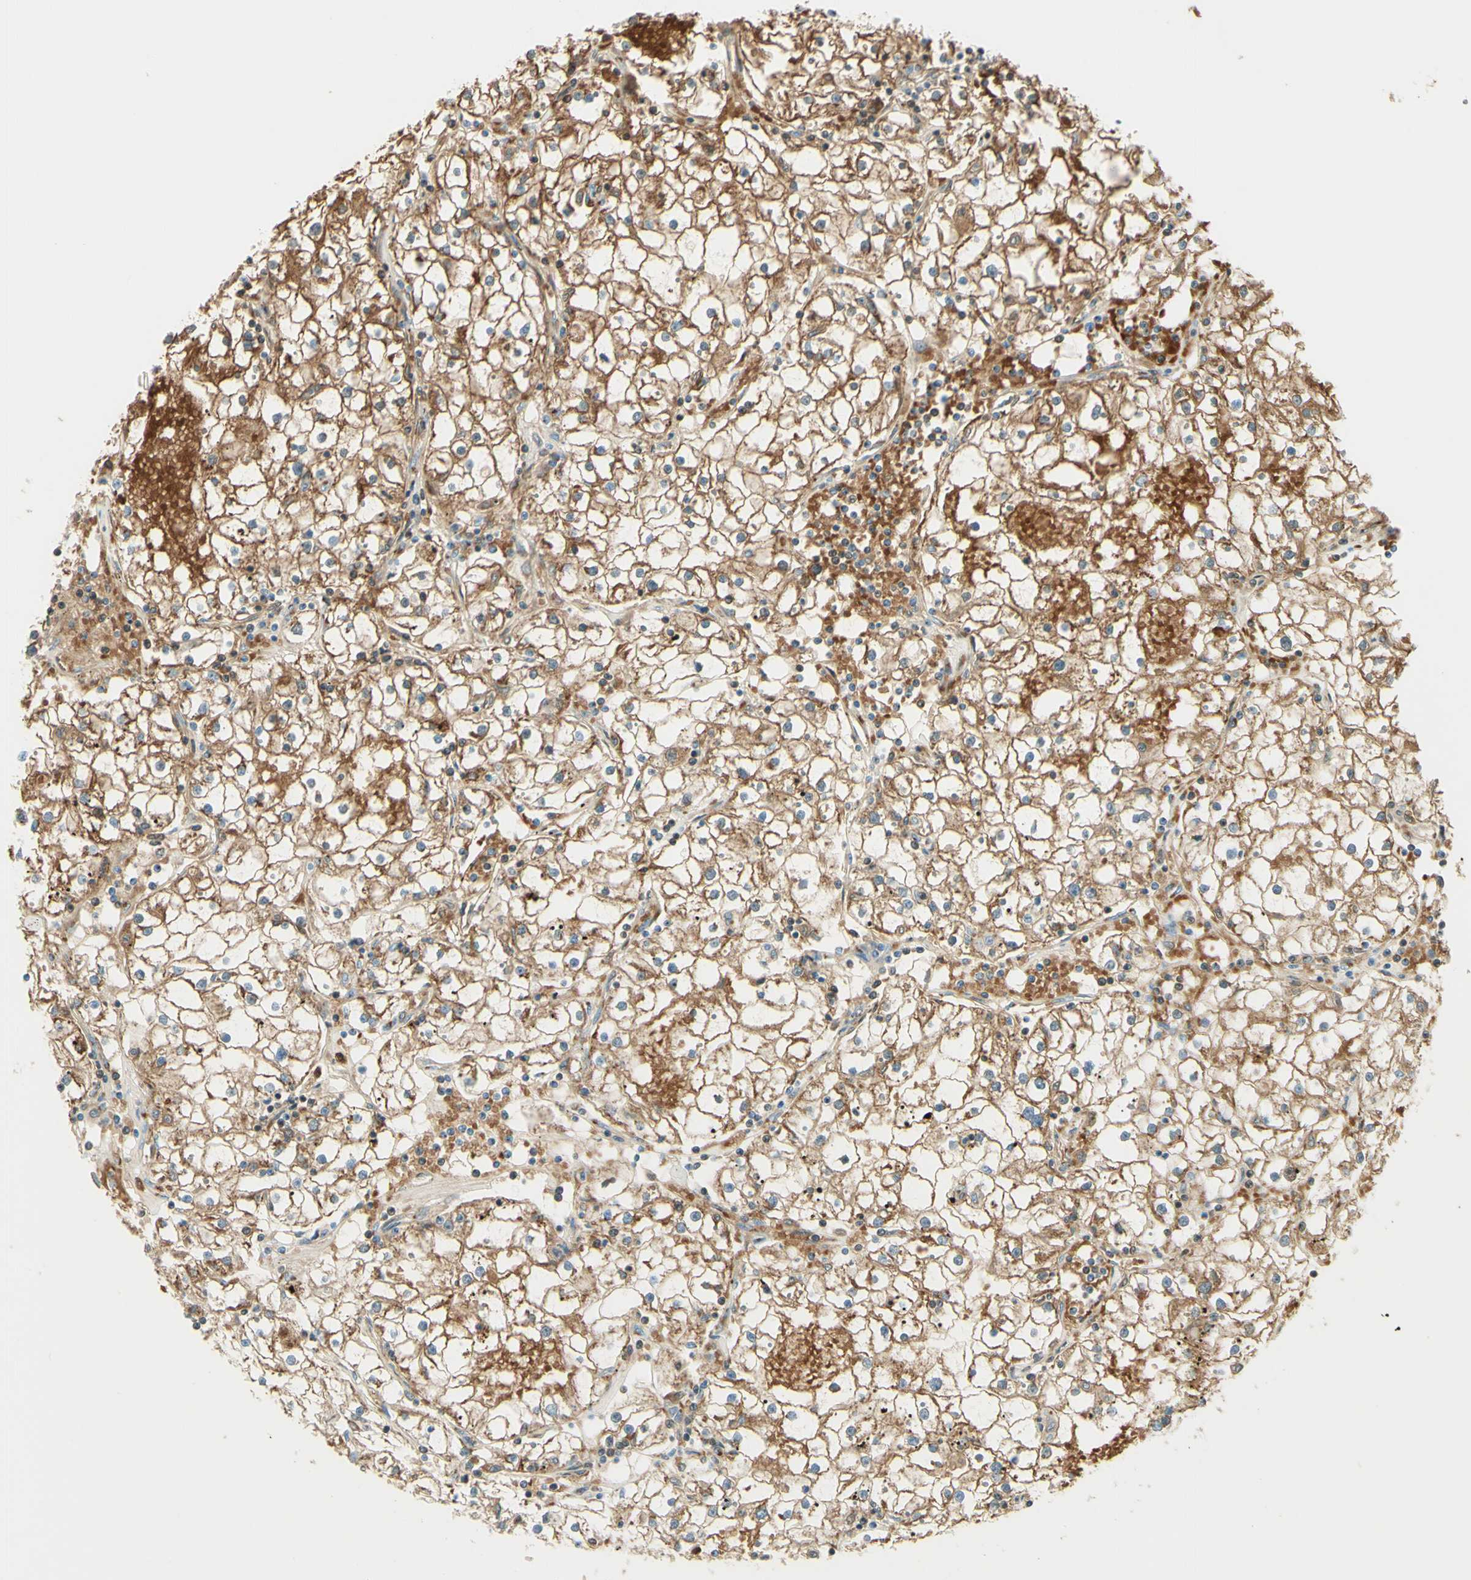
{"staining": {"intensity": "moderate", "quantity": ">75%", "location": "cytoplasmic/membranous"}, "tissue": "renal cancer", "cell_type": "Tumor cells", "image_type": "cancer", "snomed": [{"axis": "morphology", "description": "Adenocarcinoma, NOS"}, {"axis": "topography", "description": "Kidney"}], "caption": "Renal cancer (adenocarcinoma) was stained to show a protein in brown. There is medium levels of moderate cytoplasmic/membranous expression in about >75% of tumor cells.", "gene": "GOLGB1", "patient": {"sex": "male", "age": 56}}